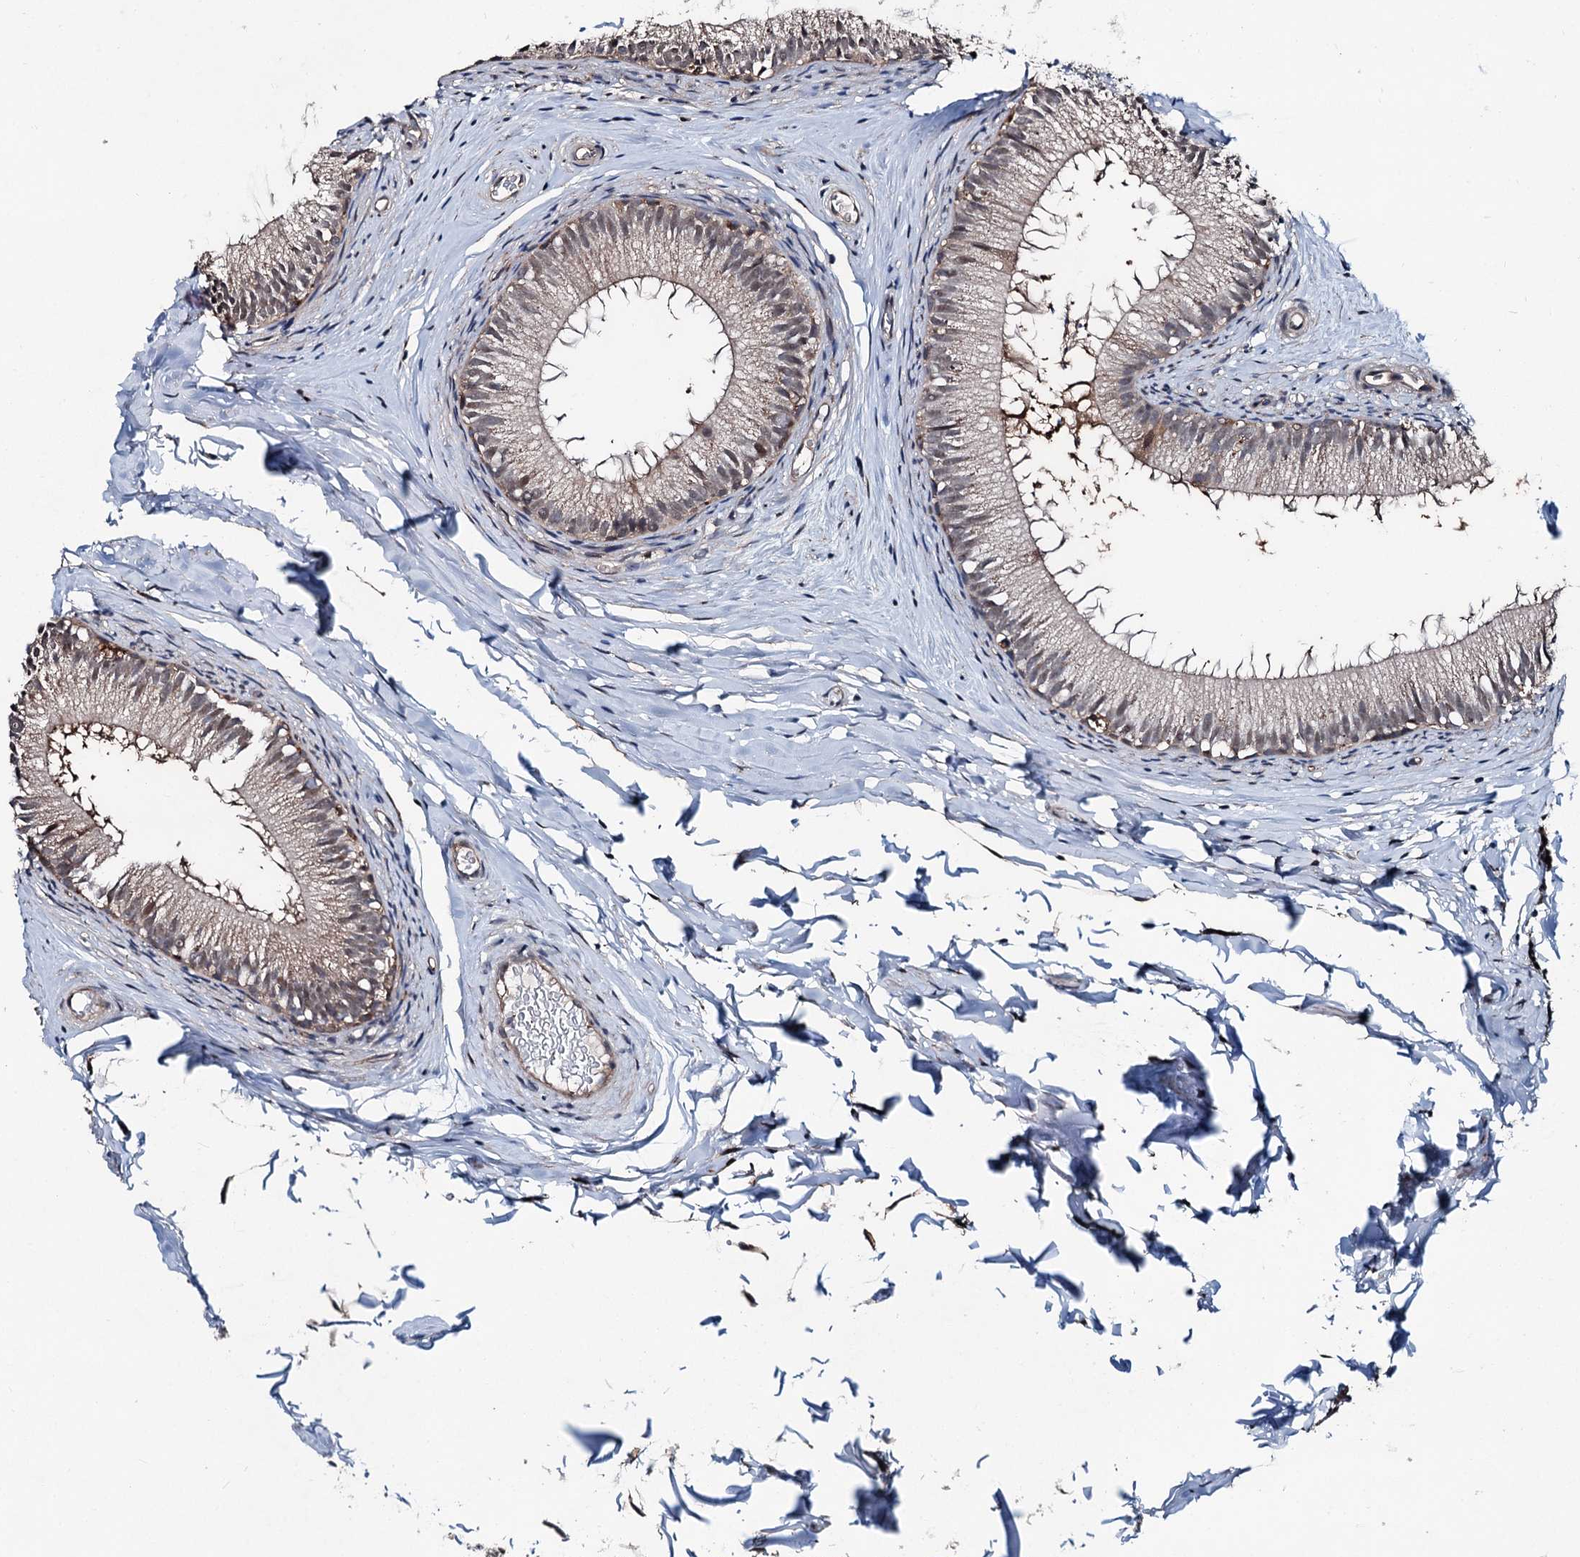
{"staining": {"intensity": "moderate", "quantity": "25%-75%", "location": "cytoplasmic/membranous,nuclear"}, "tissue": "epididymis", "cell_type": "Glandular cells", "image_type": "normal", "snomed": [{"axis": "morphology", "description": "Normal tissue, NOS"}, {"axis": "topography", "description": "Epididymis"}], "caption": "An image showing moderate cytoplasmic/membranous,nuclear staining in about 25%-75% of glandular cells in normal epididymis, as visualized by brown immunohistochemical staining.", "gene": "PSMD13", "patient": {"sex": "male", "age": 34}}